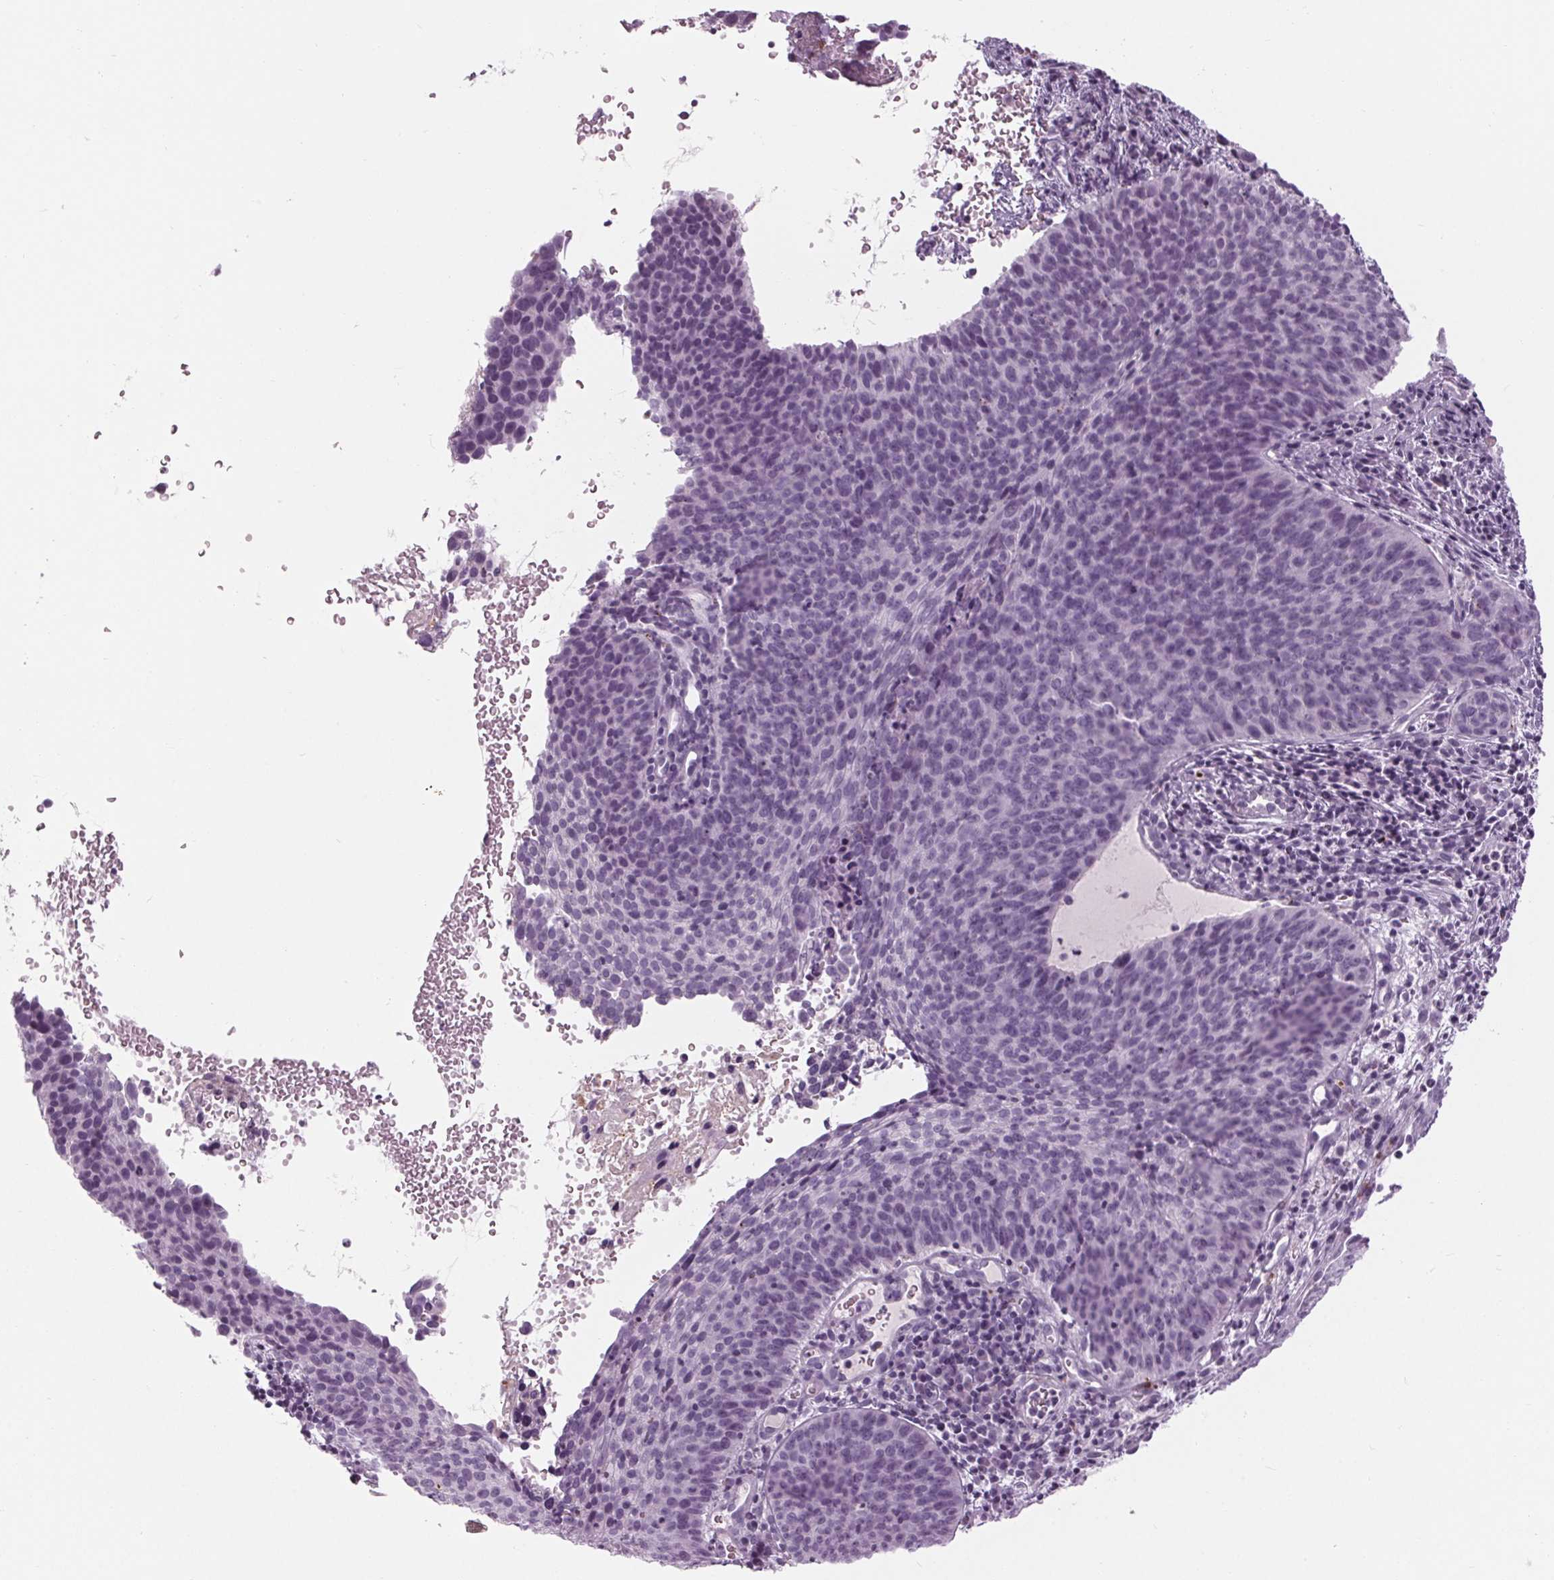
{"staining": {"intensity": "negative", "quantity": "none", "location": "none"}, "tissue": "cervical cancer", "cell_type": "Tumor cells", "image_type": "cancer", "snomed": [{"axis": "morphology", "description": "Squamous cell carcinoma, NOS"}, {"axis": "topography", "description": "Cervix"}], "caption": "Squamous cell carcinoma (cervical) stained for a protein using immunohistochemistry shows no staining tumor cells.", "gene": "CYP3A43", "patient": {"sex": "female", "age": 35}}